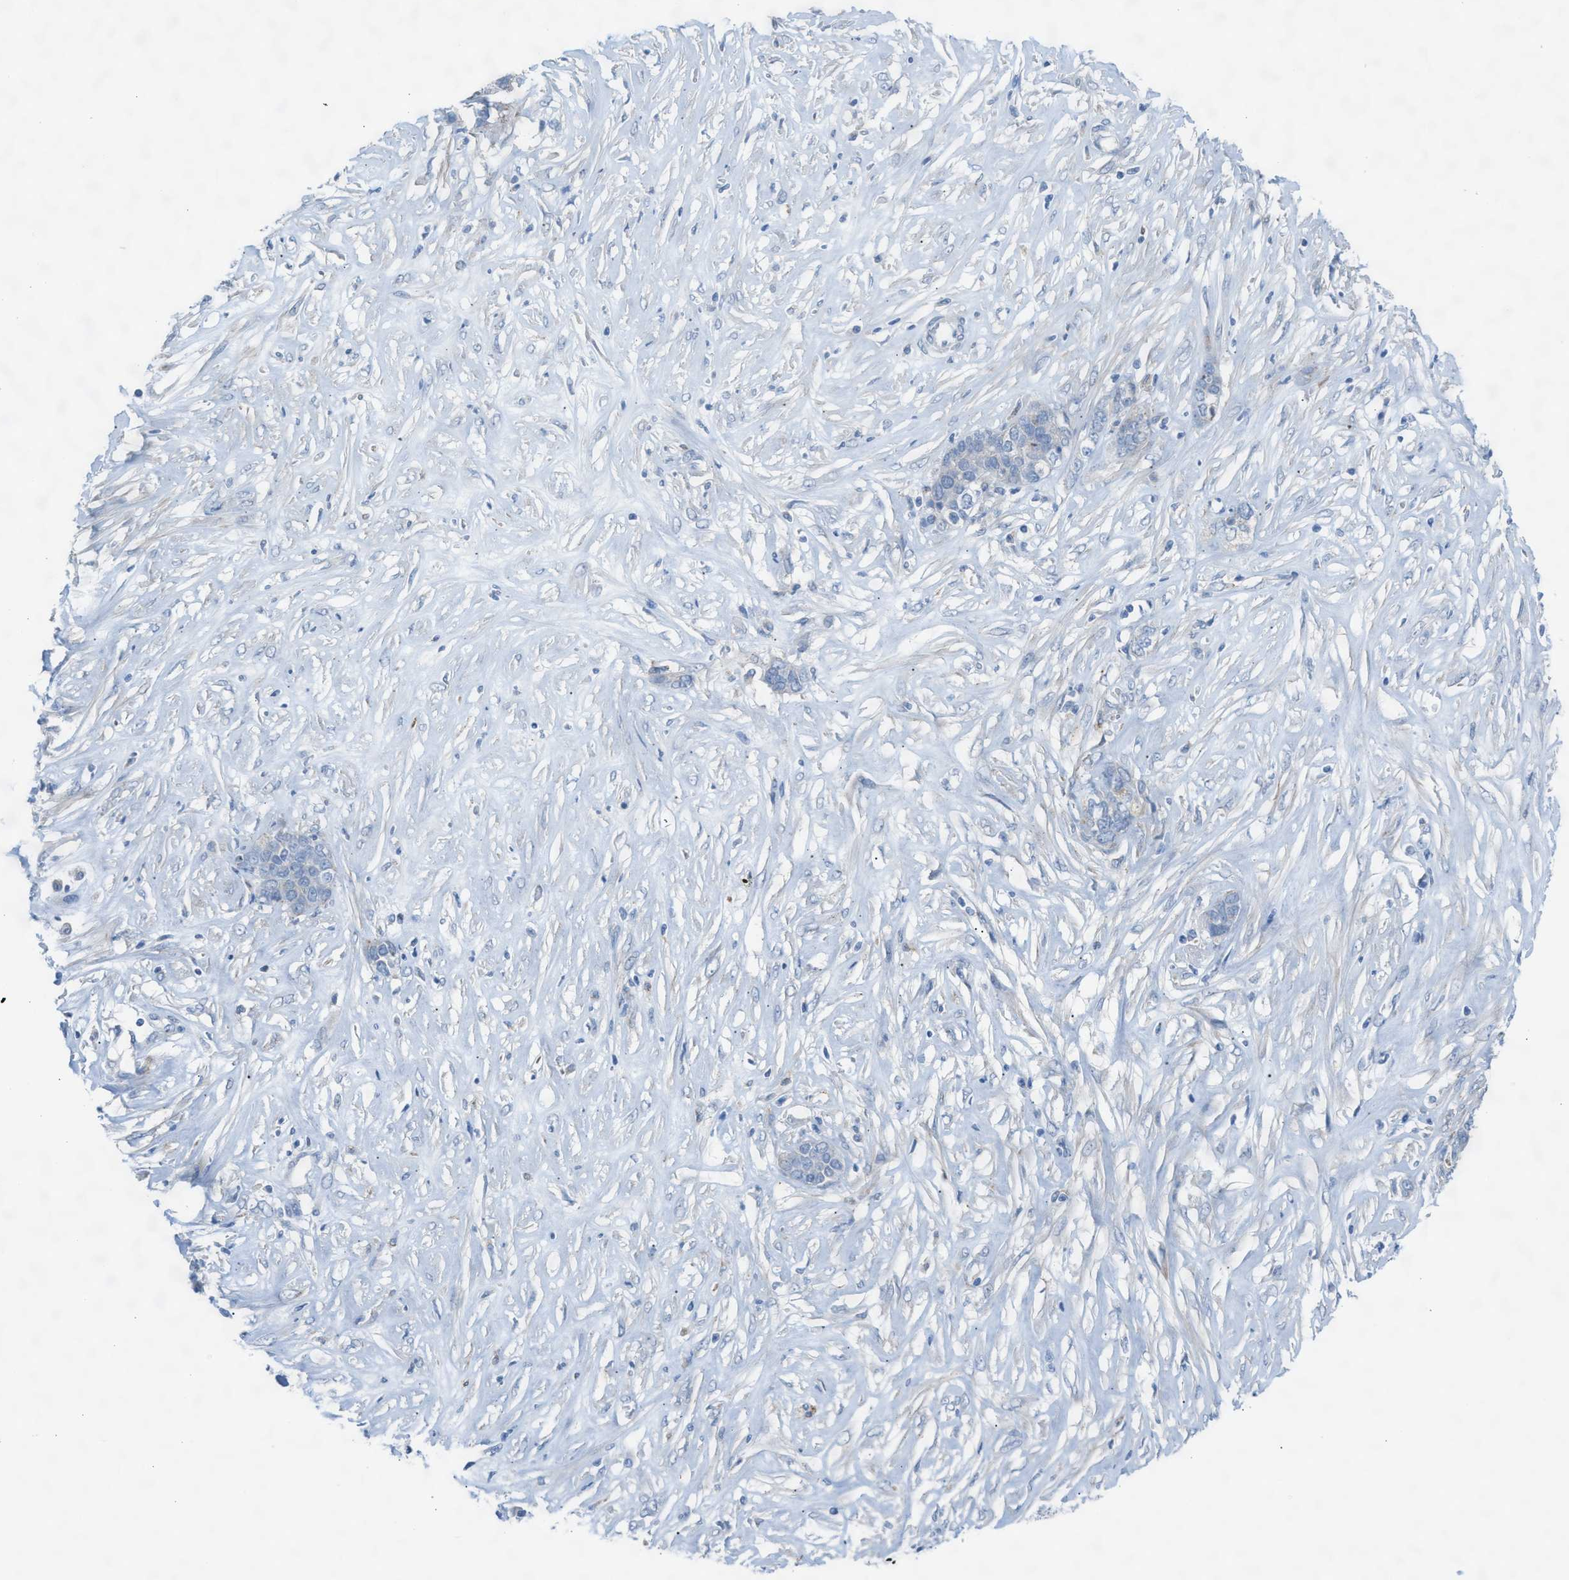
{"staining": {"intensity": "negative", "quantity": "none", "location": "none"}, "tissue": "ovarian cancer", "cell_type": "Tumor cells", "image_type": "cancer", "snomed": [{"axis": "morphology", "description": "Cystadenocarcinoma, serous, NOS"}, {"axis": "topography", "description": "Ovary"}], "caption": "There is no significant staining in tumor cells of ovarian cancer (serous cystadenocarcinoma).", "gene": "ASPA", "patient": {"sex": "female", "age": 44}}